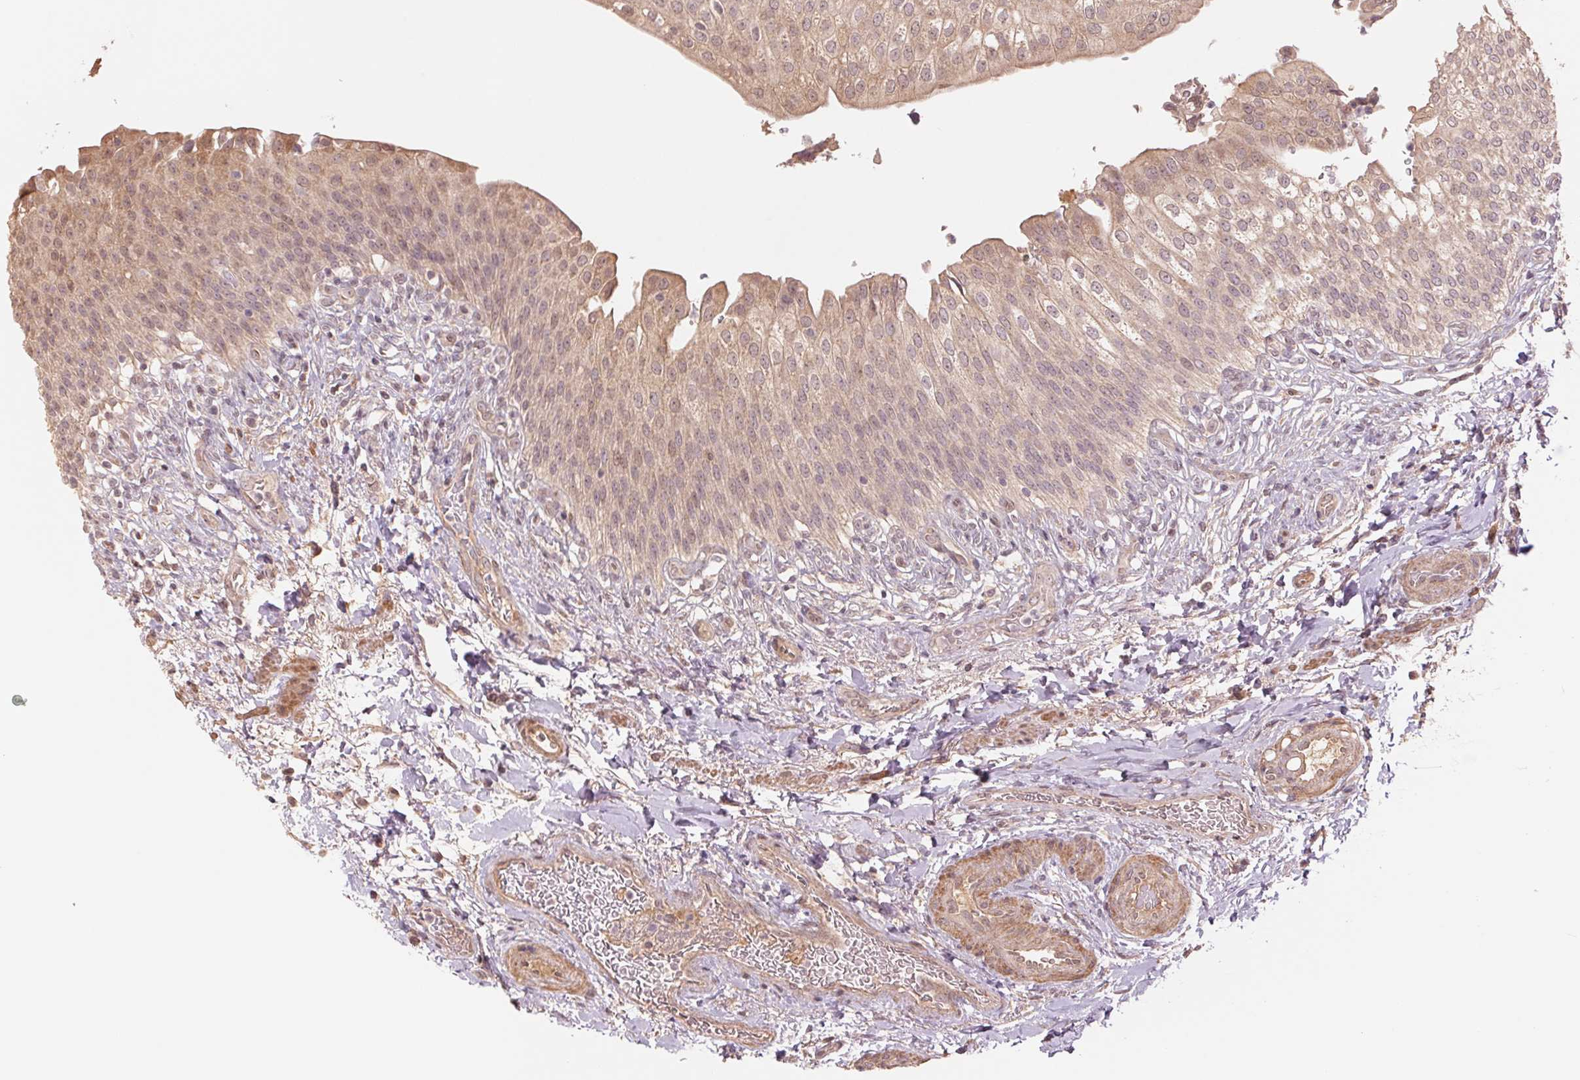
{"staining": {"intensity": "weak", "quantity": "25%-75%", "location": "cytoplasmic/membranous"}, "tissue": "urinary bladder", "cell_type": "Urothelial cells", "image_type": "normal", "snomed": [{"axis": "morphology", "description": "Normal tissue, NOS"}, {"axis": "topography", "description": "Urinary bladder"}, {"axis": "topography", "description": "Peripheral nerve tissue"}], "caption": "A micrograph showing weak cytoplasmic/membranous staining in about 25%-75% of urothelial cells in normal urinary bladder, as visualized by brown immunohistochemical staining.", "gene": "PPIAL4A", "patient": {"sex": "female", "age": 60}}